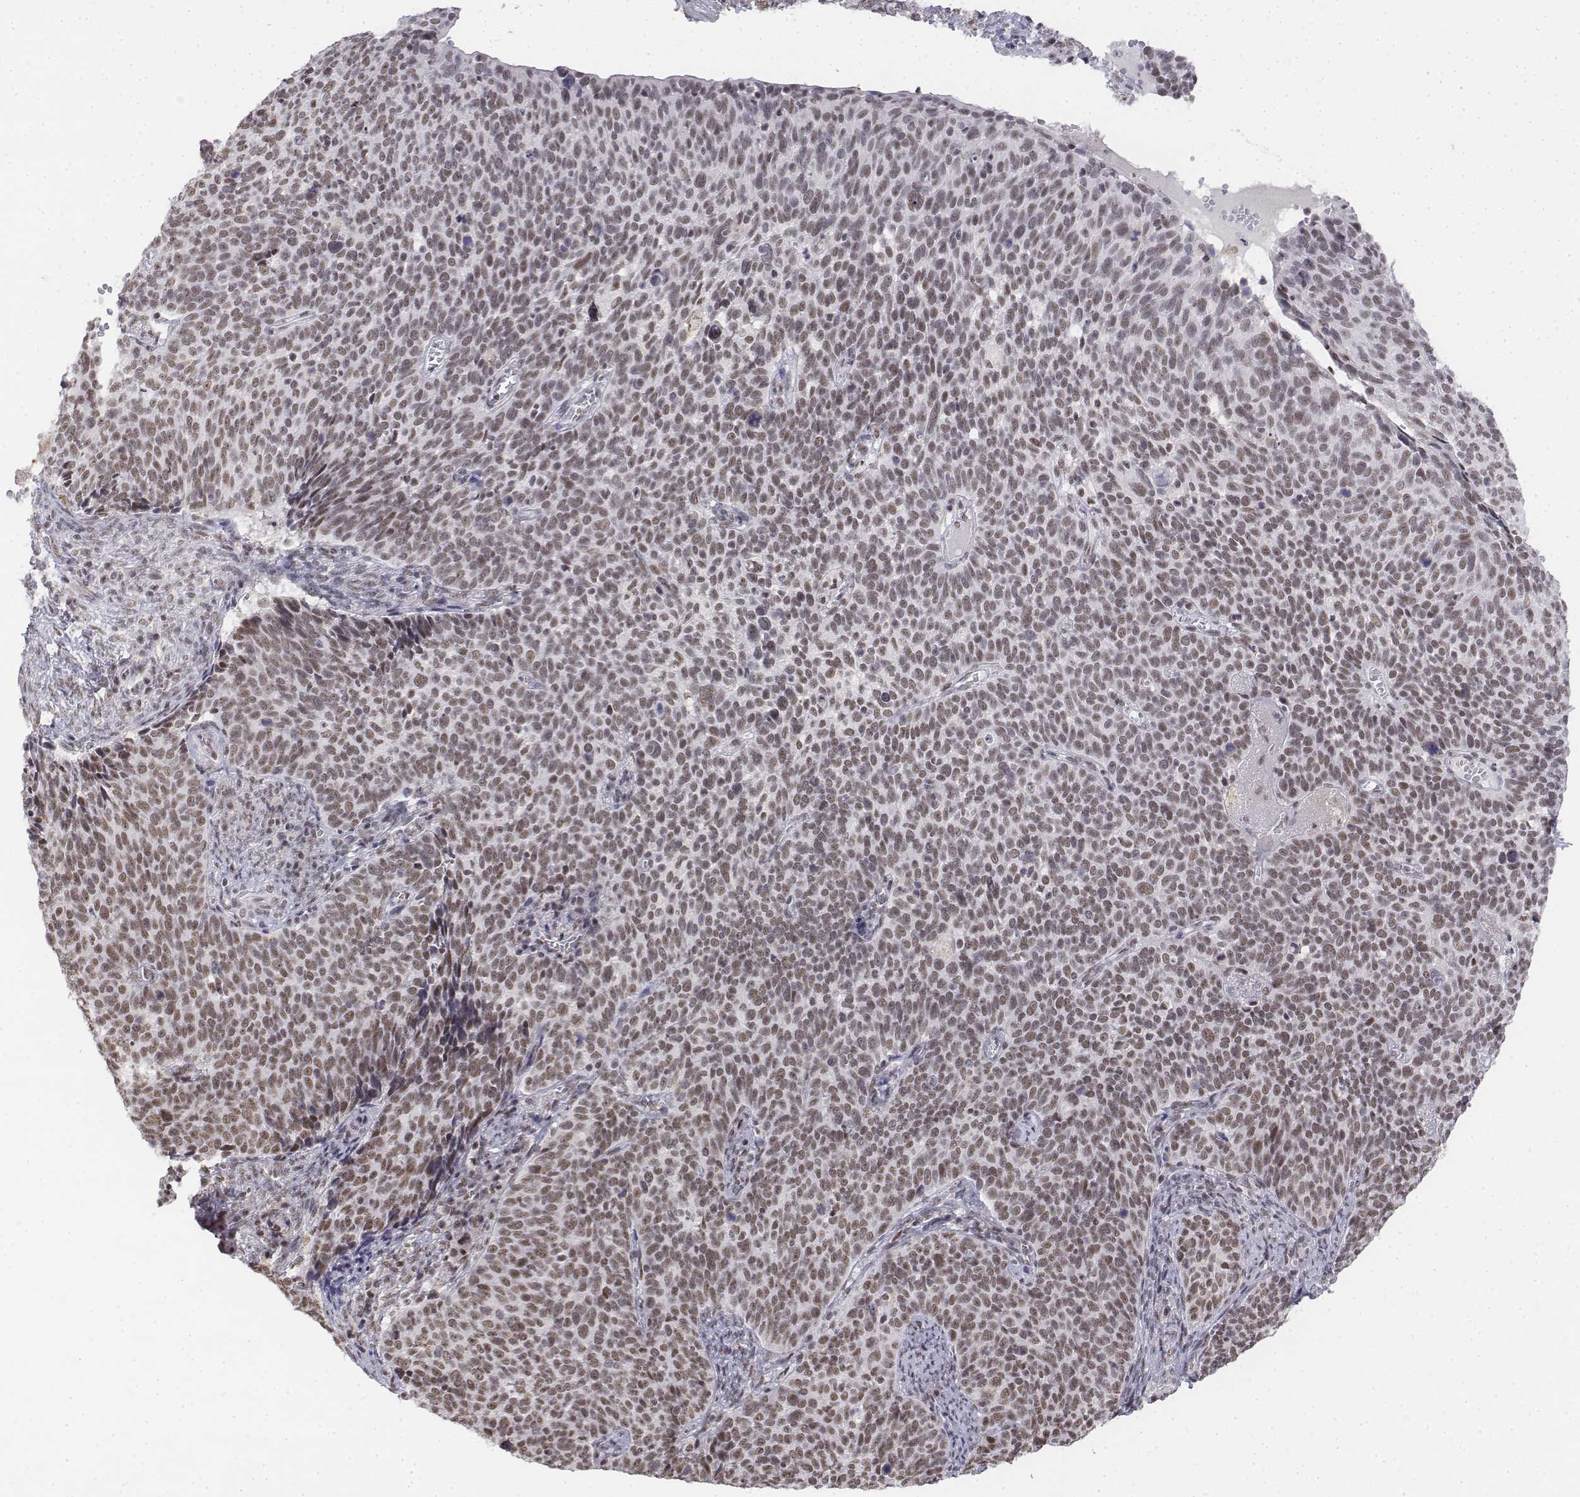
{"staining": {"intensity": "moderate", "quantity": ">75%", "location": "nuclear"}, "tissue": "cervical cancer", "cell_type": "Tumor cells", "image_type": "cancer", "snomed": [{"axis": "morphology", "description": "Normal tissue, NOS"}, {"axis": "morphology", "description": "Squamous cell carcinoma, NOS"}, {"axis": "topography", "description": "Cervix"}], "caption": "An image showing moderate nuclear staining in approximately >75% of tumor cells in cervical squamous cell carcinoma, as visualized by brown immunohistochemical staining.", "gene": "SETD1A", "patient": {"sex": "female", "age": 39}}